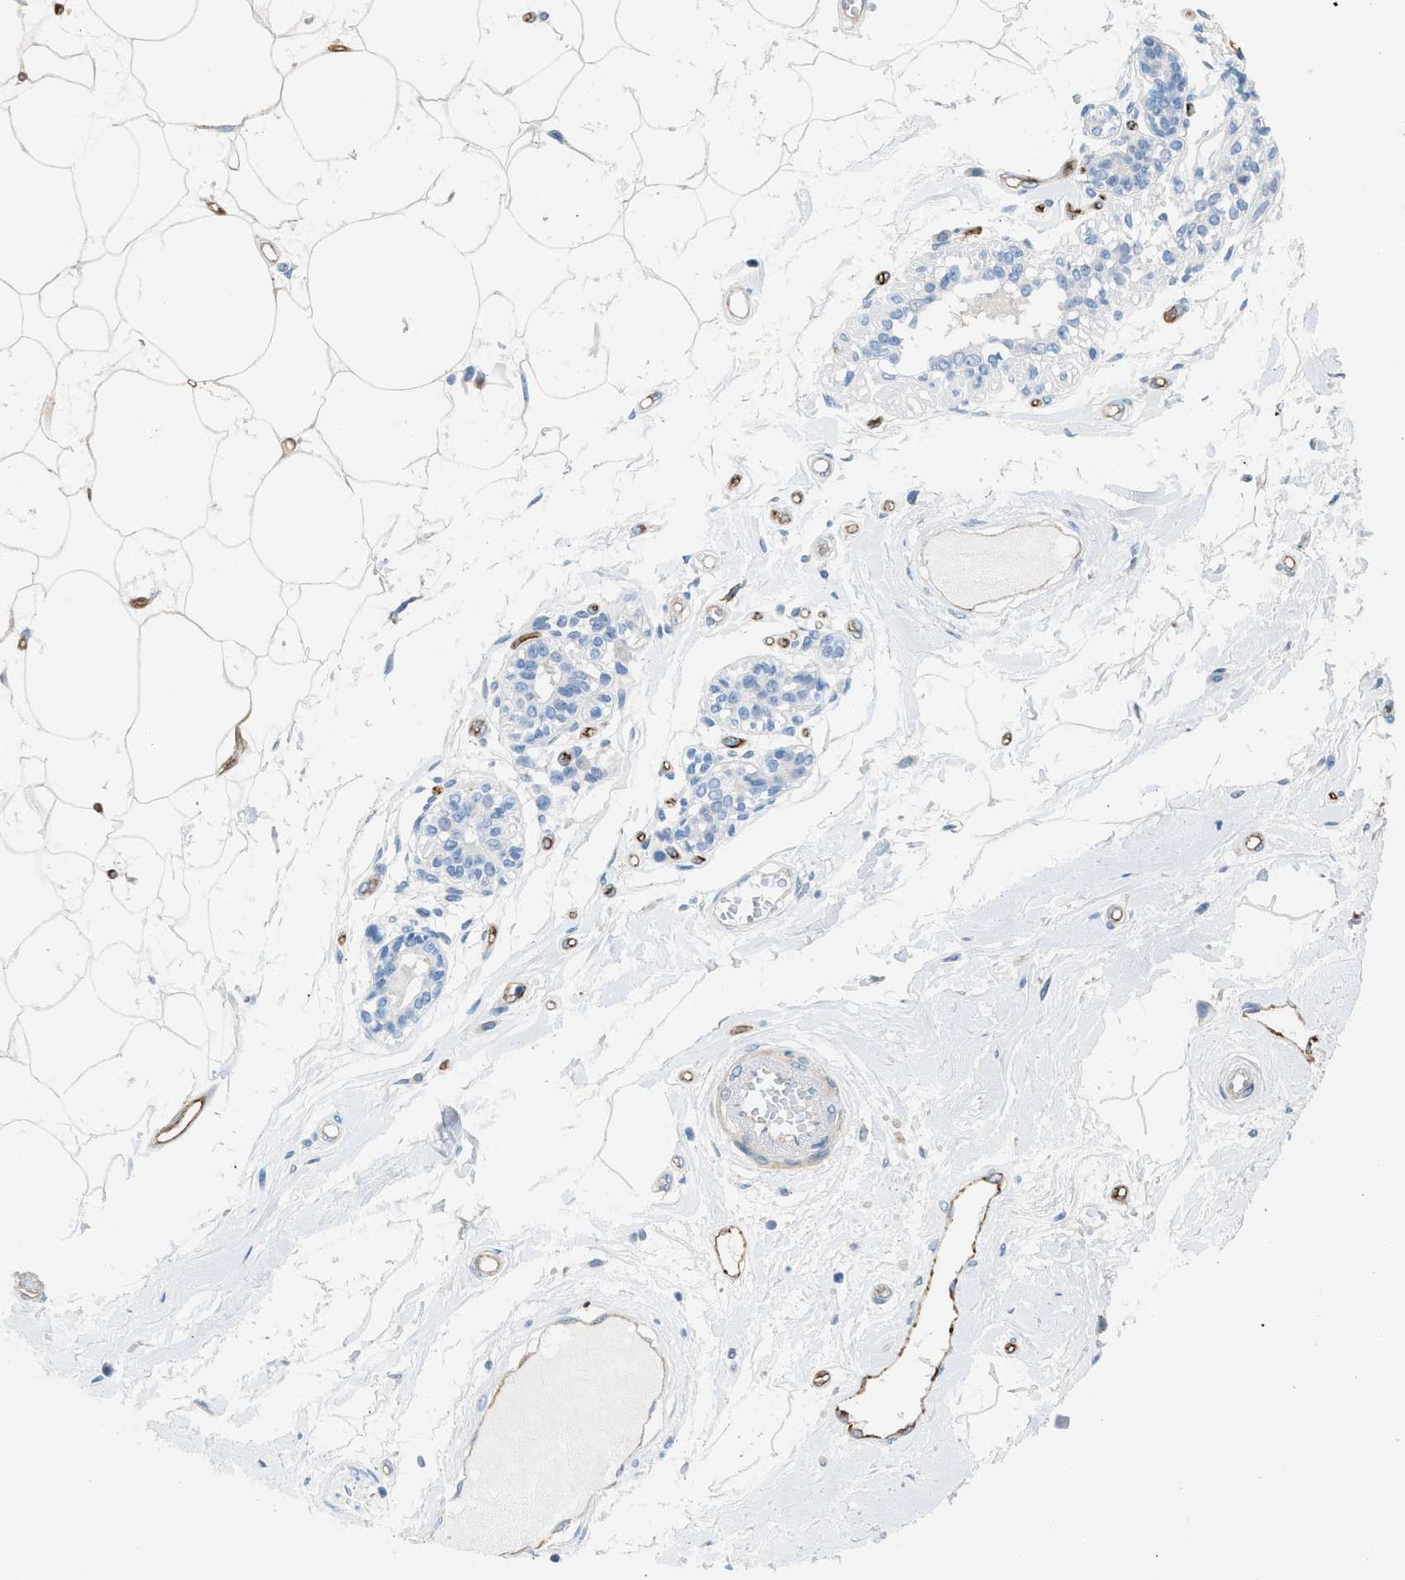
{"staining": {"intensity": "negative", "quantity": "none", "location": "none"}, "tissue": "breast", "cell_type": "Adipocytes", "image_type": "normal", "snomed": [{"axis": "morphology", "description": "Normal tissue, NOS"}, {"axis": "morphology", "description": "Lobular carcinoma"}, {"axis": "topography", "description": "Breast"}], "caption": "Breast was stained to show a protein in brown. There is no significant staining in adipocytes. (Brightfield microscopy of DAB IHC at high magnification).", "gene": "DYSF", "patient": {"sex": "female", "age": 59}}